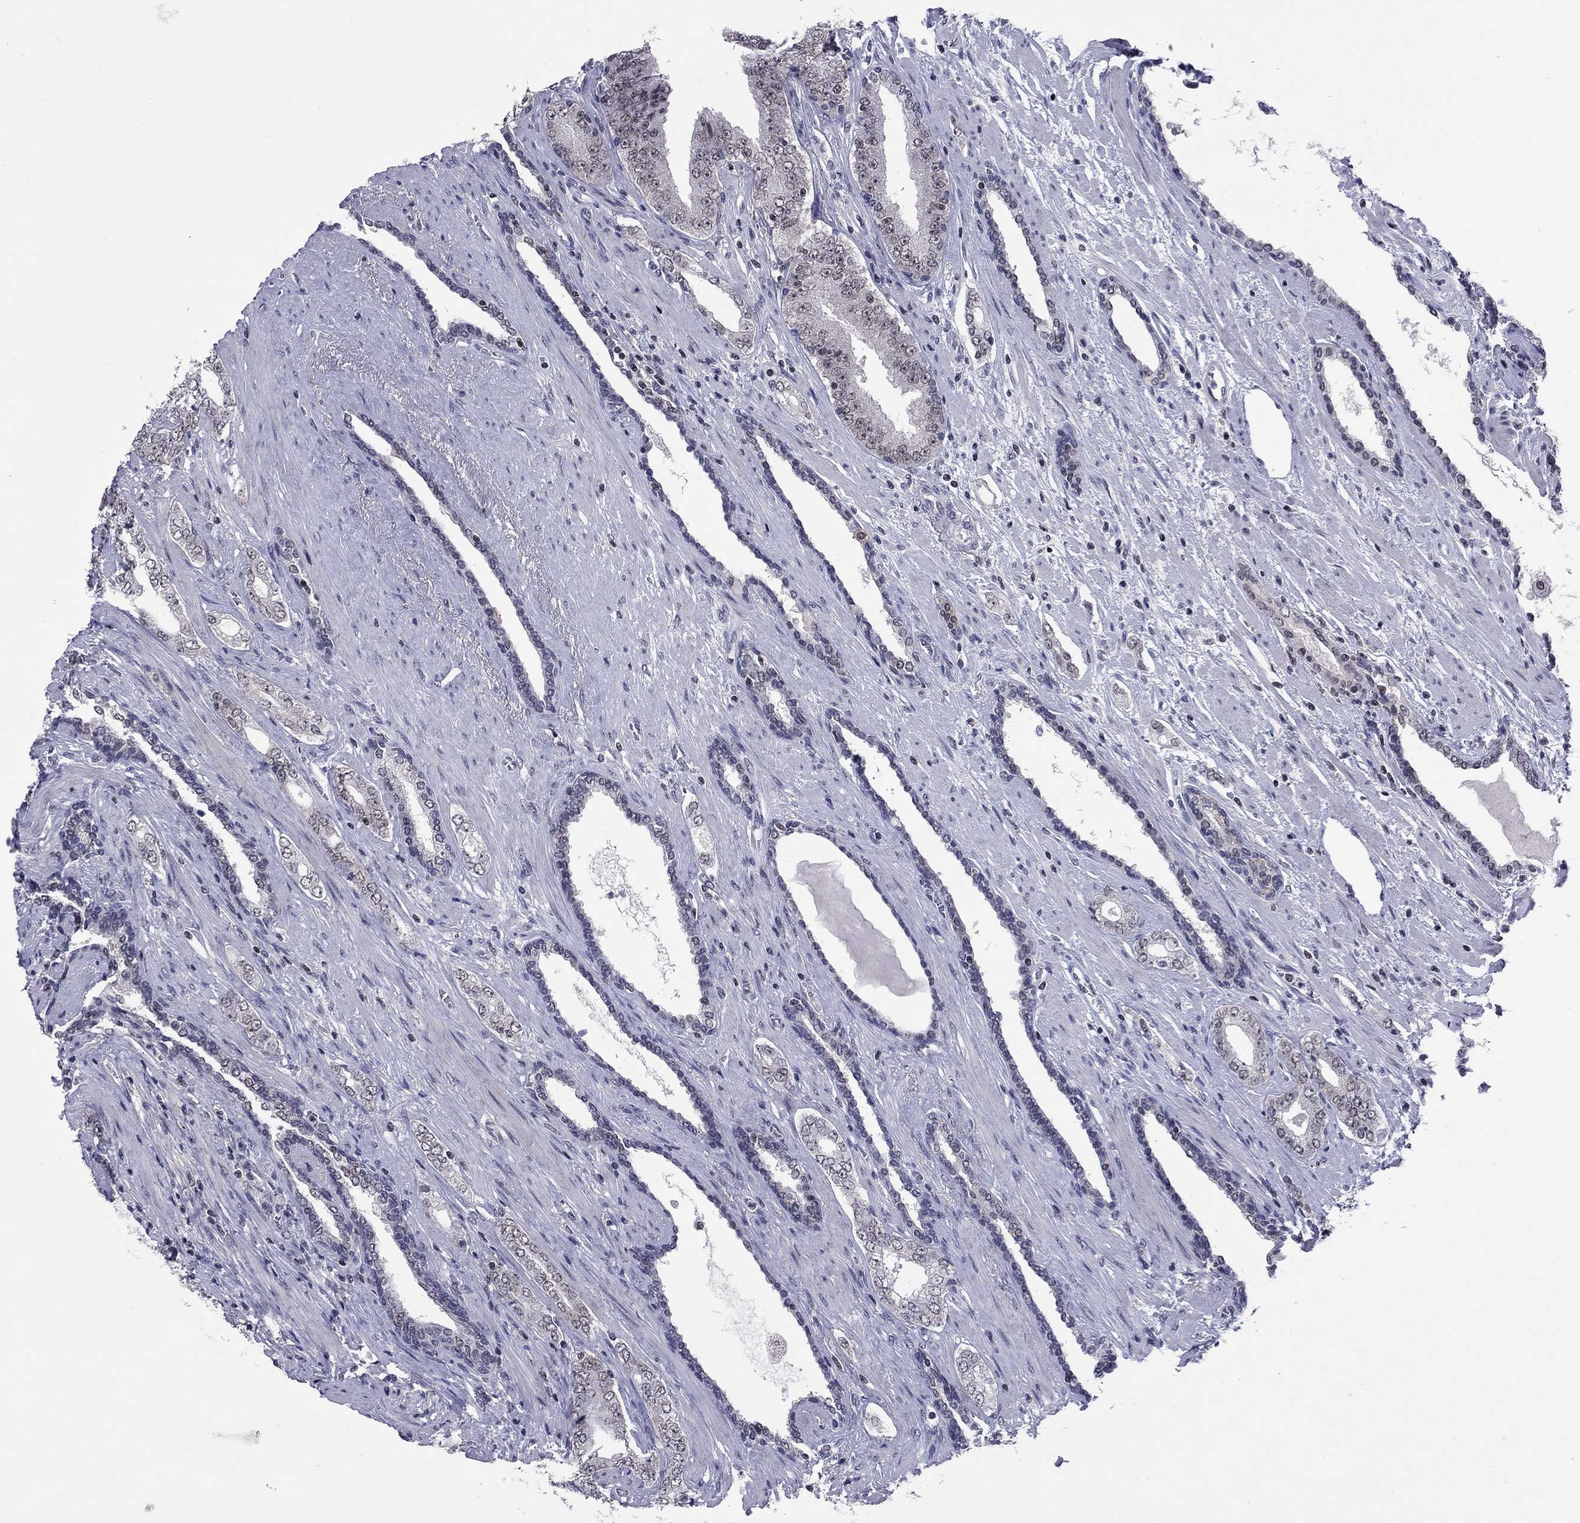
{"staining": {"intensity": "weak", "quantity": "25%-75%", "location": "nuclear"}, "tissue": "prostate cancer", "cell_type": "Tumor cells", "image_type": "cancer", "snomed": [{"axis": "morphology", "description": "Adenocarcinoma, Low grade"}, {"axis": "topography", "description": "Prostate and seminal vesicle, NOS"}], "caption": "Protein staining of prostate cancer (low-grade adenocarcinoma) tissue reveals weak nuclear staining in about 25%-75% of tumor cells.", "gene": "TAF9", "patient": {"sex": "male", "age": 61}}